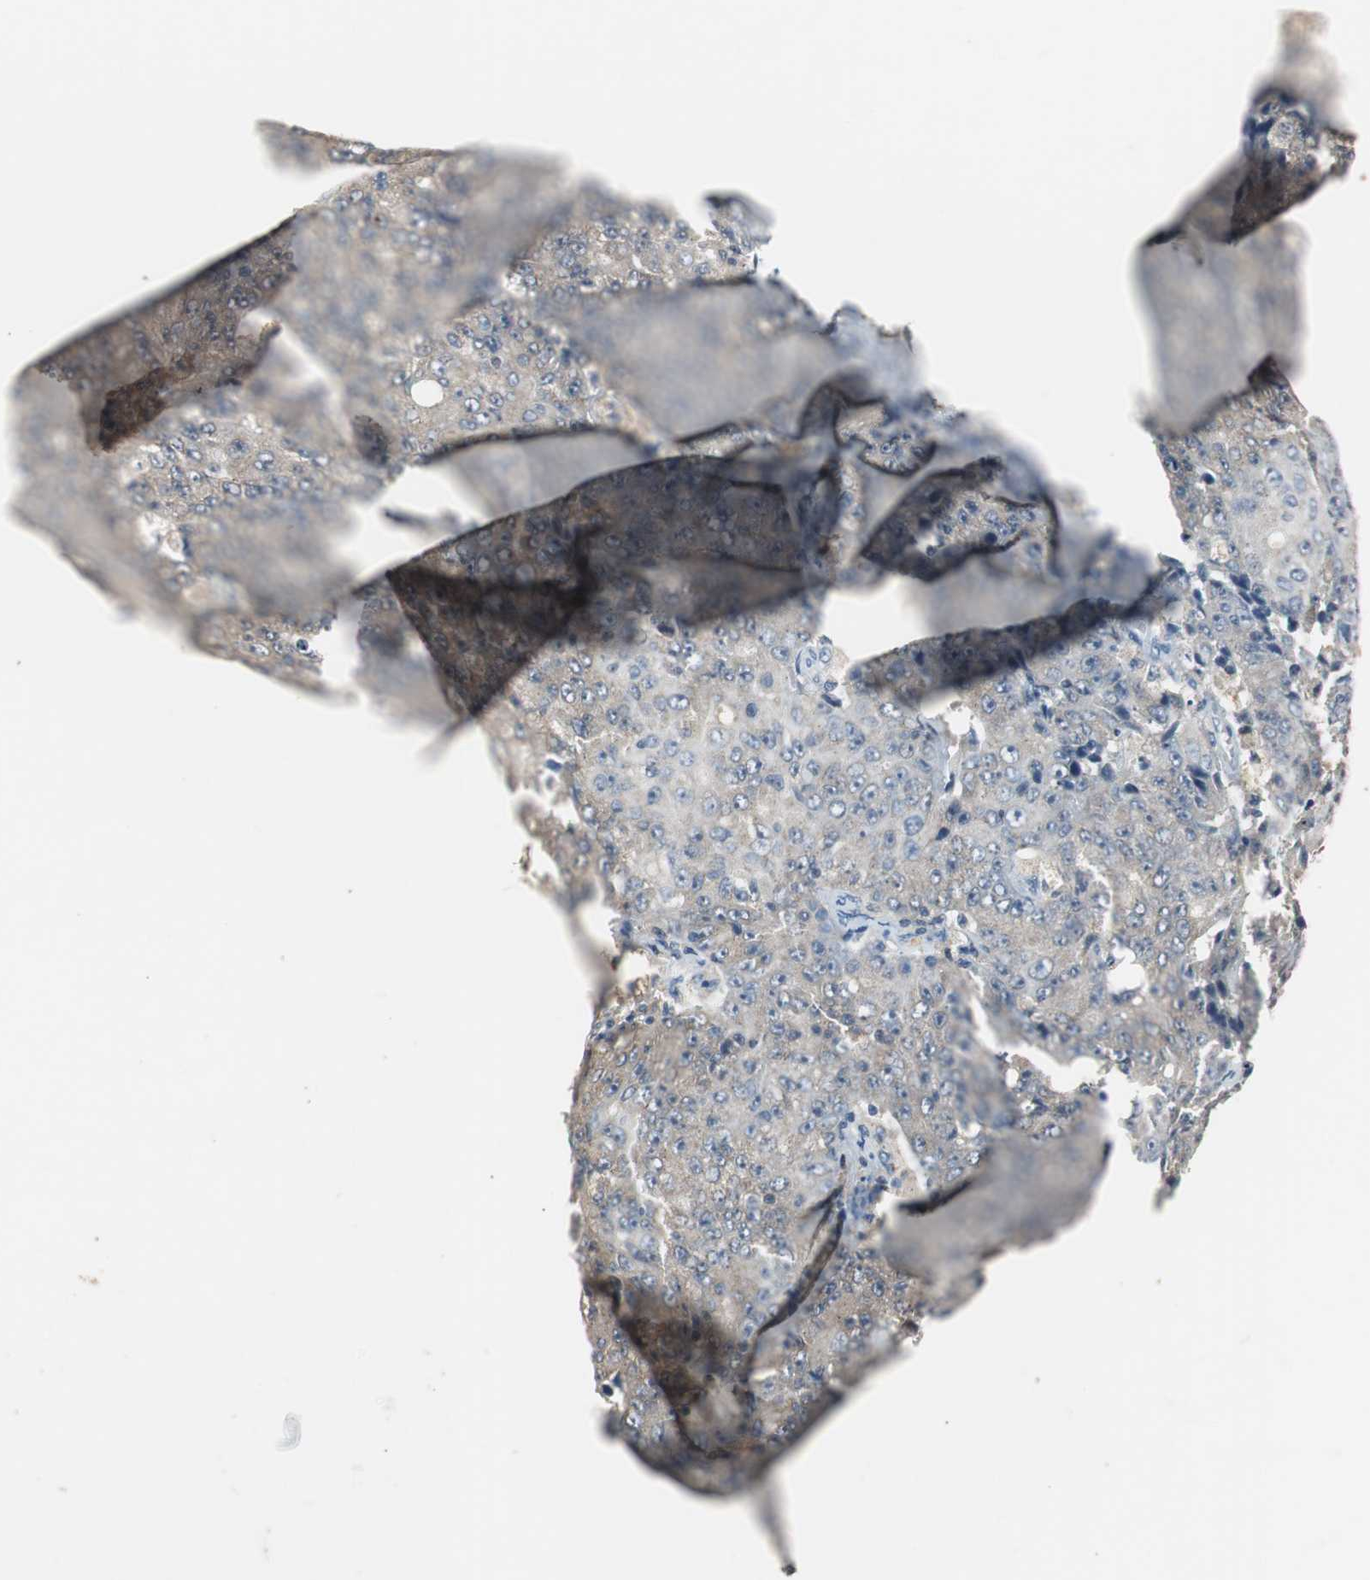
{"staining": {"intensity": "weak", "quantity": "25%-75%", "location": "cytoplasmic/membranous"}, "tissue": "ovarian cancer", "cell_type": "Tumor cells", "image_type": "cancer", "snomed": [{"axis": "morphology", "description": "Carcinoma, endometroid"}, {"axis": "topography", "description": "Ovary"}], "caption": "Endometroid carcinoma (ovarian) stained for a protein demonstrates weak cytoplasmic/membranous positivity in tumor cells.", "gene": "PTPRN2", "patient": {"sex": "female", "age": 42}}